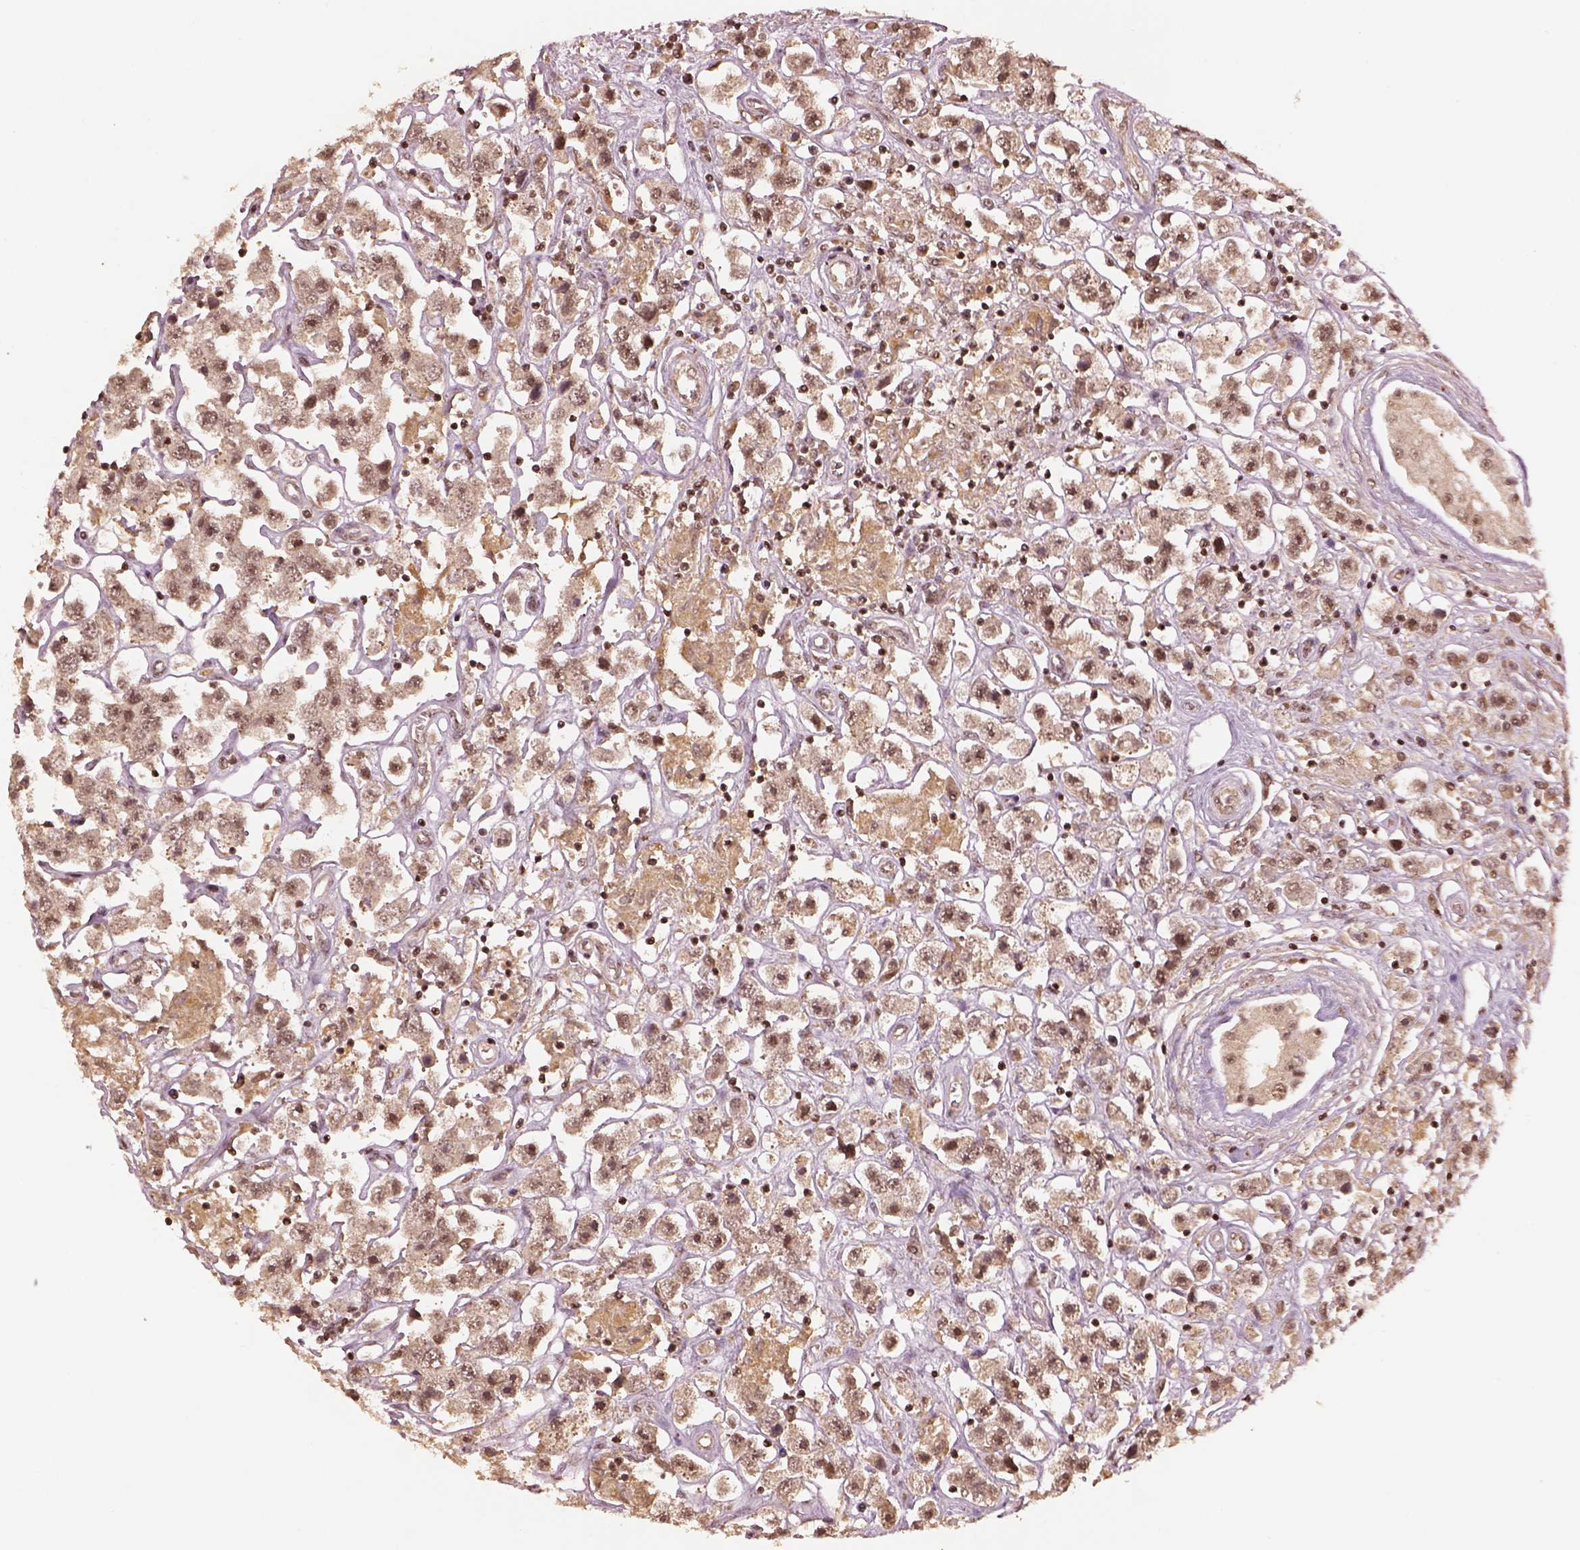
{"staining": {"intensity": "moderate", "quantity": ">75%", "location": "nuclear"}, "tissue": "testis cancer", "cell_type": "Tumor cells", "image_type": "cancer", "snomed": [{"axis": "morphology", "description": "Seminoma, NOS"}, {"axis": "topography", "description": "Testis"}], "caption": "Immunohistochemical staining of testis cancer demonstrates moderate nuclear protein staining in about >75% of tumor cells. The staining was performed using DAB (3,3'-diaminobenzidine) to visualize the protein expression in brown, while the nuclei were stained in blue with hematoxylin (Magnification: 20x).", "gene": "BRD9", "patient": {"sex": "male", "age": 45}}